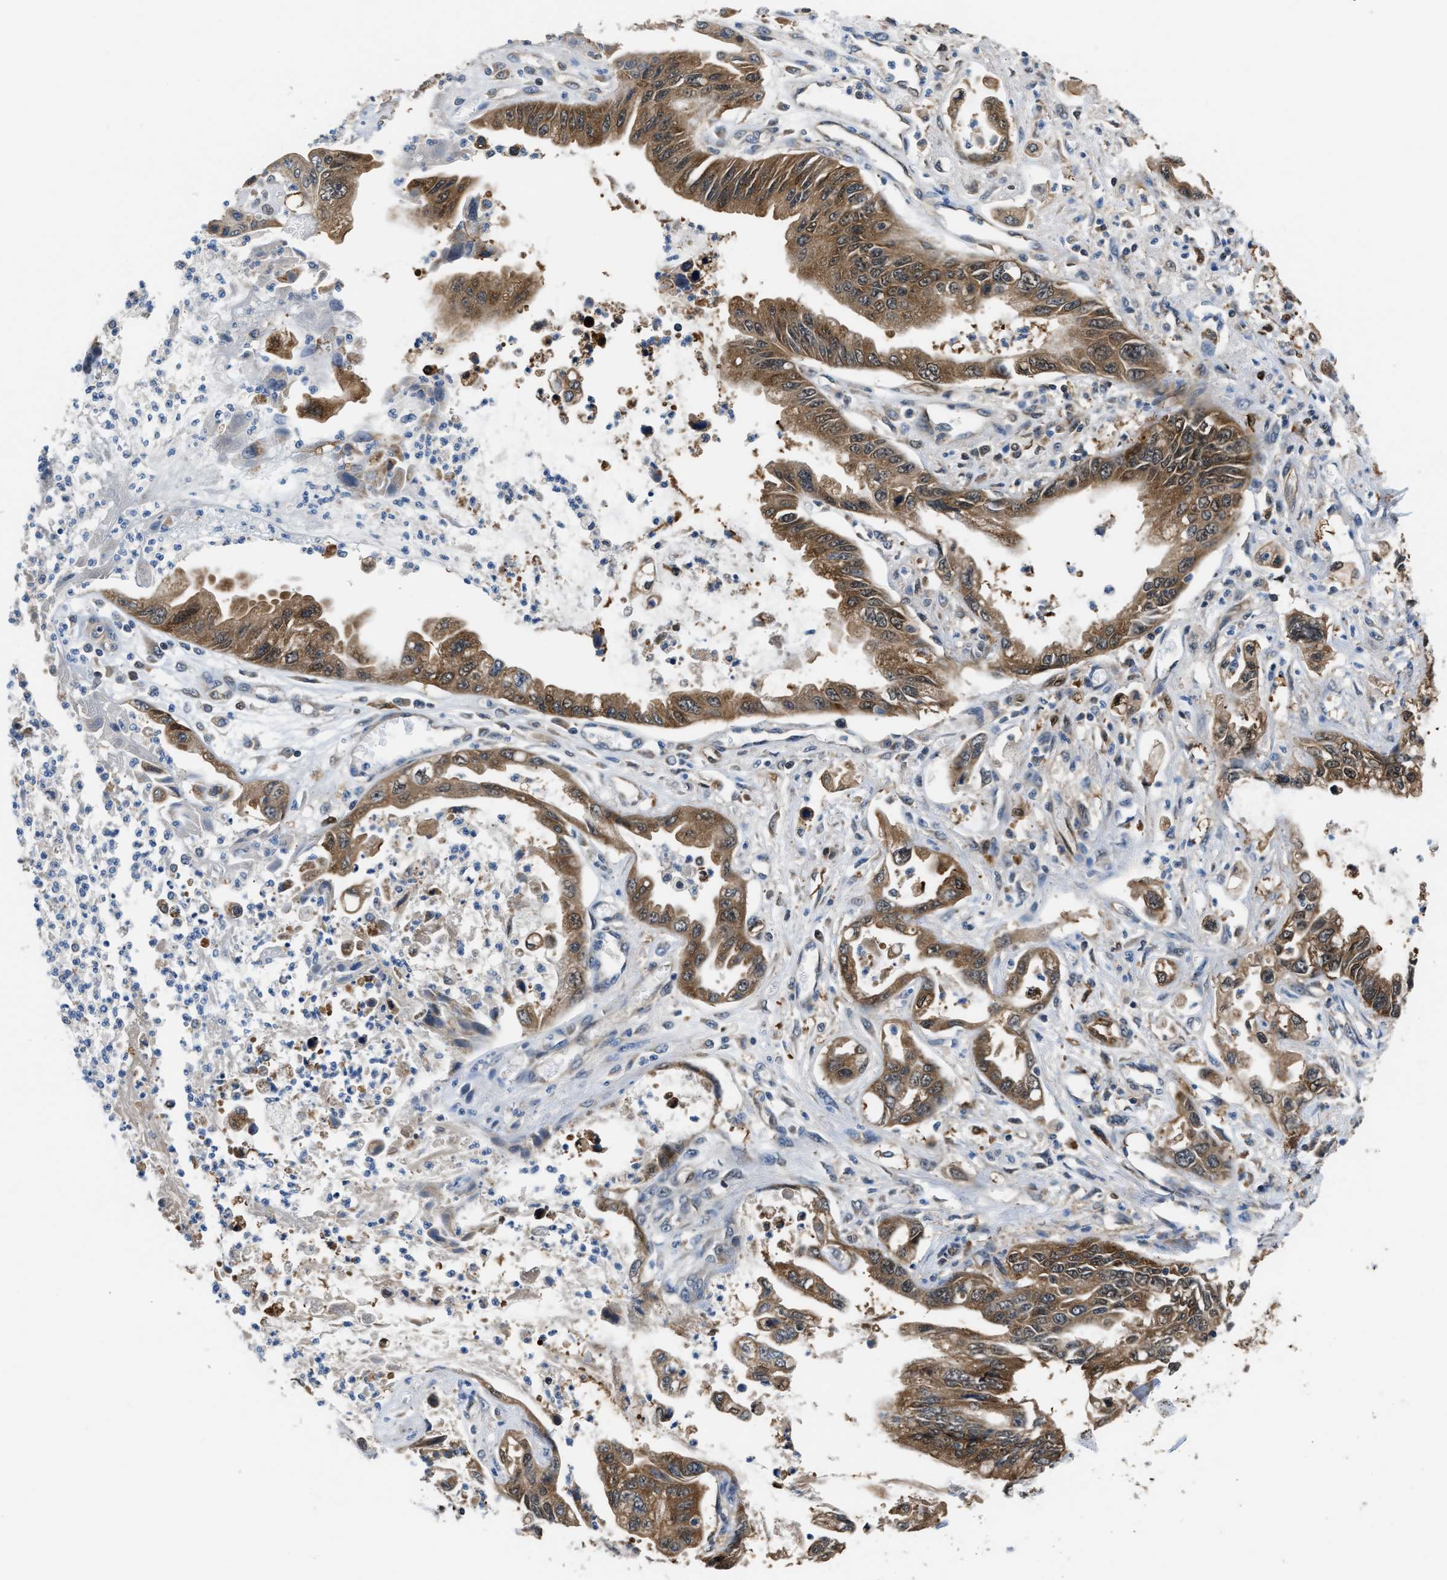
{"staining": {"intensity": "moderate", "quantity": ">75%", "location": "cytoplasmic/membranous"}, "tissue": "pancreatic cancer", "cell_type": "Tumor cells", "image_type": "cancer", "snomed": [{"axis": "morphology", "description": "Adenocarcinoma, NOS"}, {"axis": "topography", "description": "Pancreas"}], "caption": "Pancreatic cancer (adenocarcinoma) stained with a brown dye reveals moderate cytoplasmic/membranous positive positivity in about >75% of tumor cells.", "gene": "PPA1", "patient": {"sex": "male", "age": 56}}